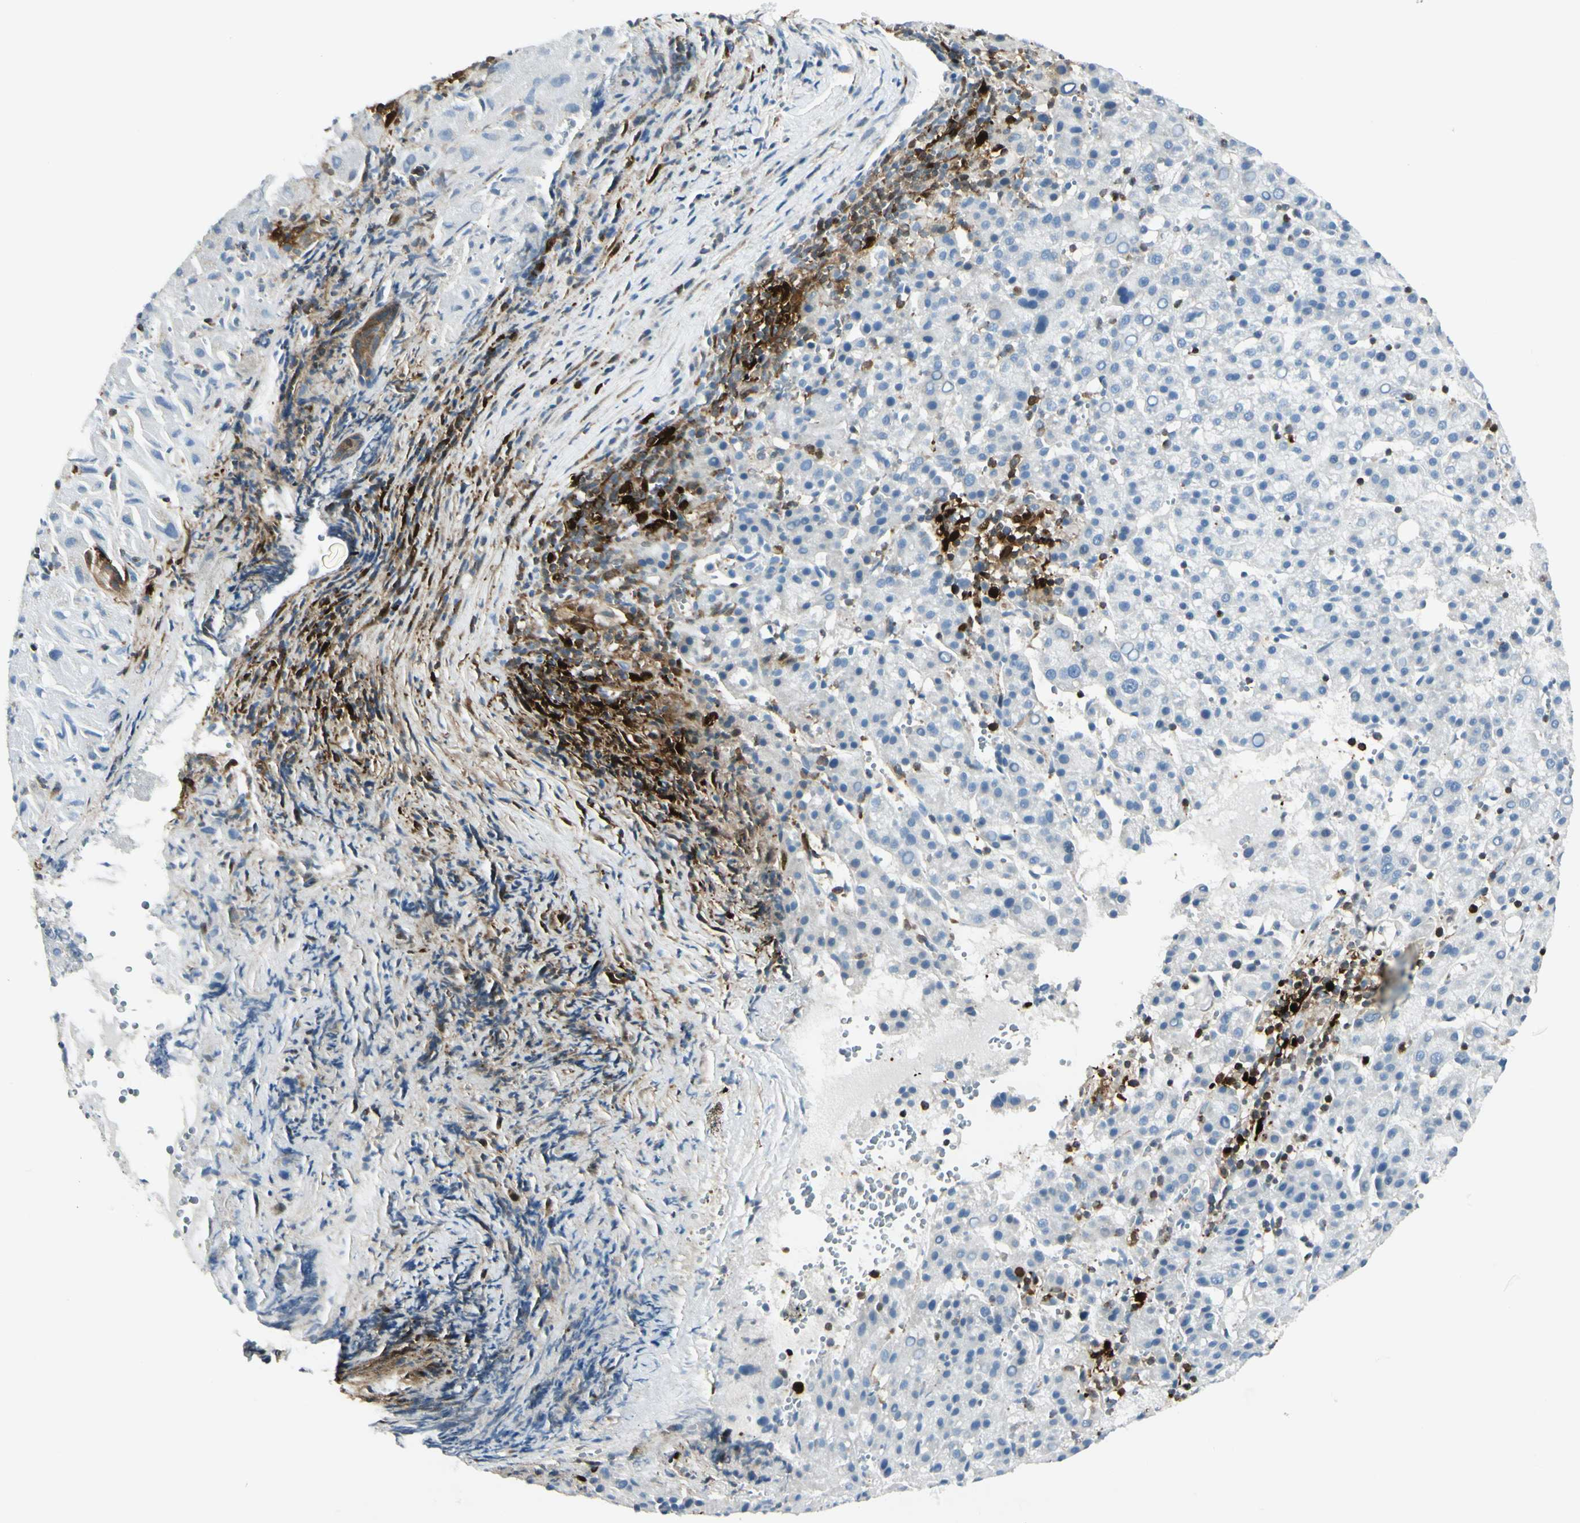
{"staining": {"intensity": "negative", "quantity": "none", "location": "none"}, "tissue": "liver cancer", "cell_type": "Tumor cells", "image_type": "cancer", "snomed": [{"axis": "morphology", "description": "Carcinoma, Hepatocellular, NOS"}, {"axis": "topography", "description": "Liver"}], "caption": "A photomicrograph of hepatocellular carcinoma (liver) stained for a protein reveals no brown staining in tumor cells.", "gene": "TRAF1", "patient": {"sex": "female", "age": 58}}